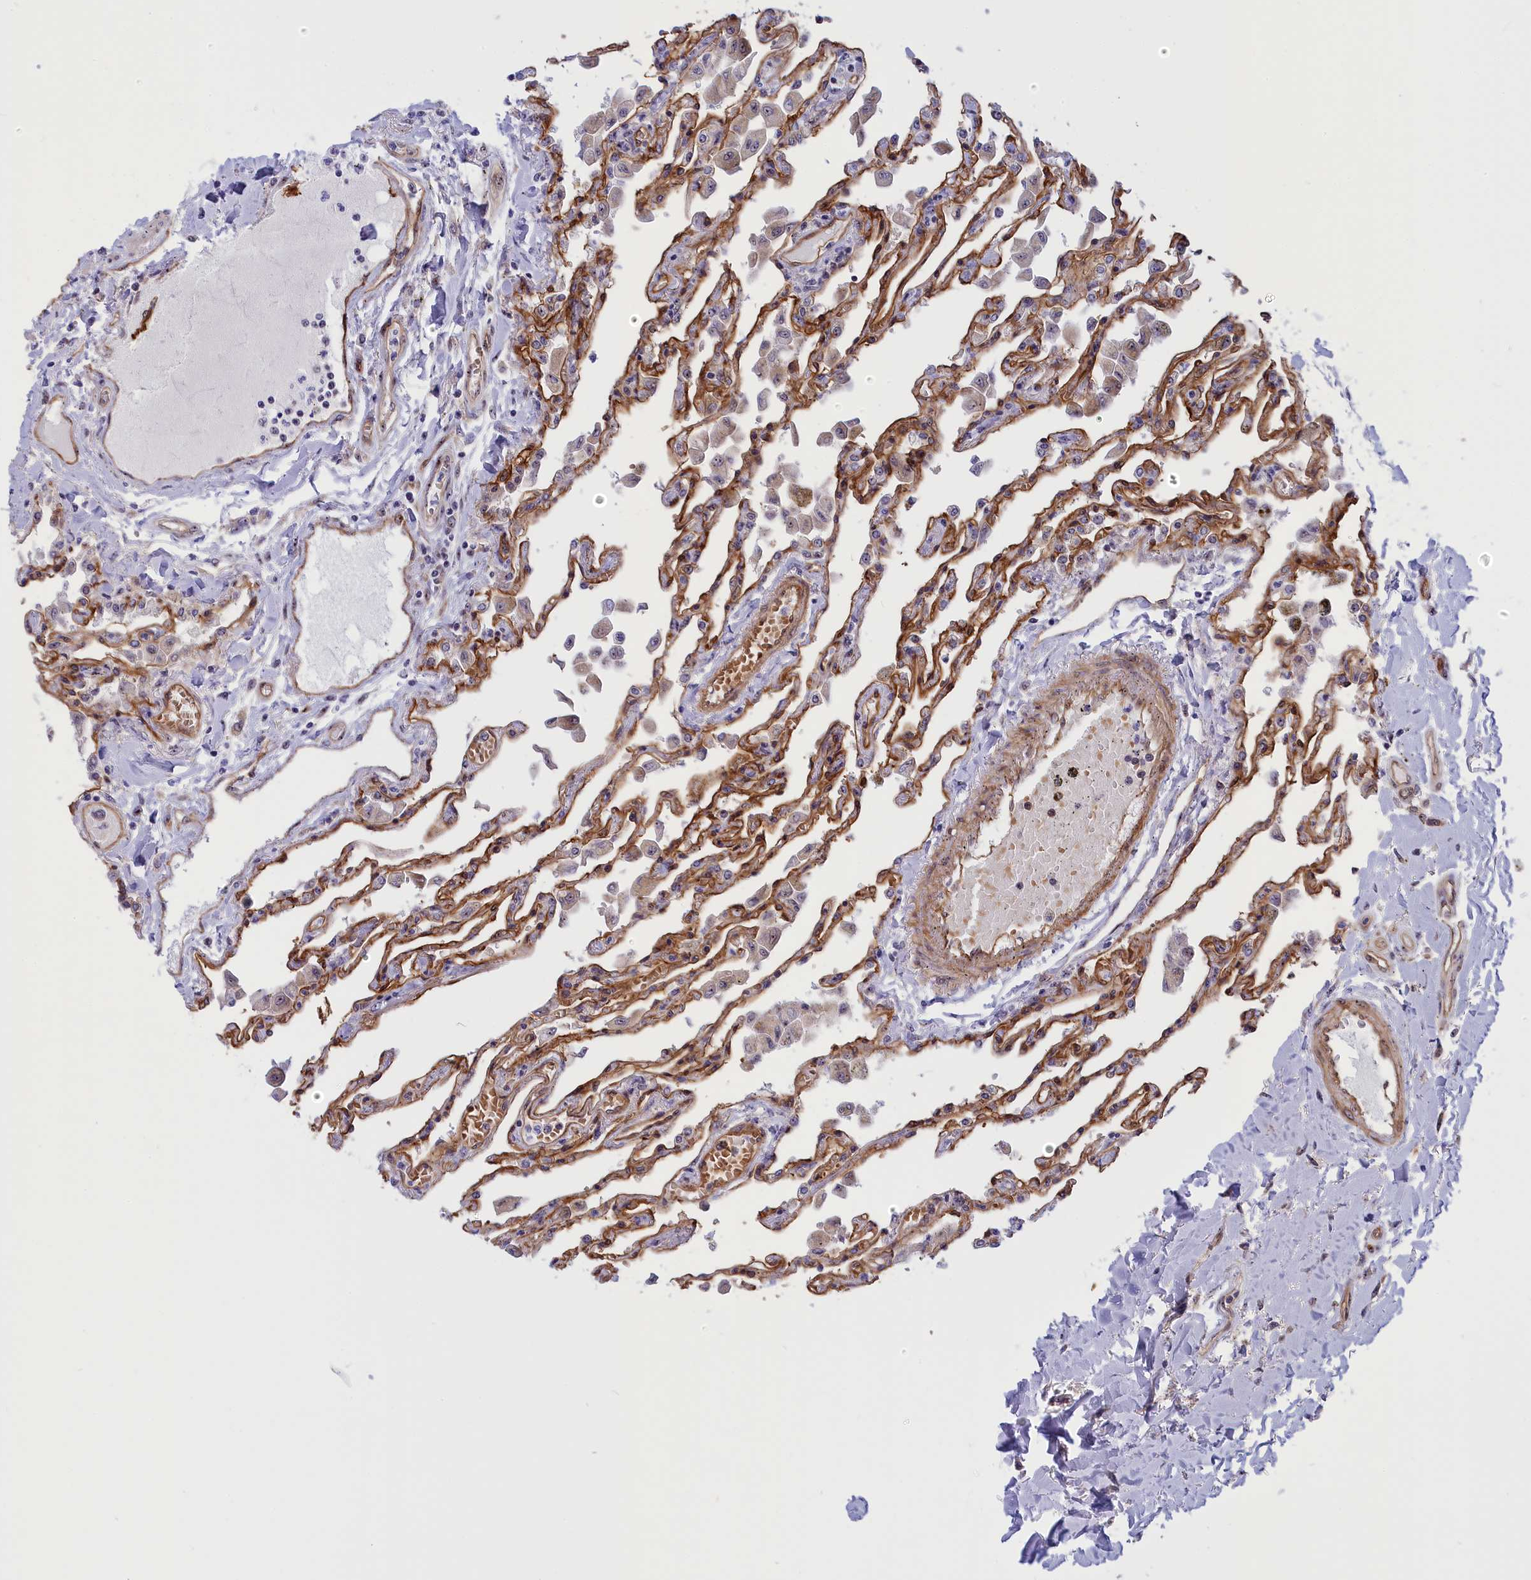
{"staining": {"intensity": "moderate", "quantity": ">75%", "location": "cytoplasmic/membranous"}, "tissue": "lung", "cell_type": "Alveolar cells", "image_type": "normal", "snomed": [{"axis": "morphology", "description": "Normal tissue, NOS"}, {"axis": "topography", "description": "Bronchus"}, {"axis": "topography", "description": "Lung"}], "caption": "Immunohistochemistry (IHC) (DAB) staining of benign lung displays moderate cytoplasmic/membranous protein positivity in approximately >75% of alveolar cells.", "gene": "DBNDD1", "patient": {"sex": "female", "age": 49}}